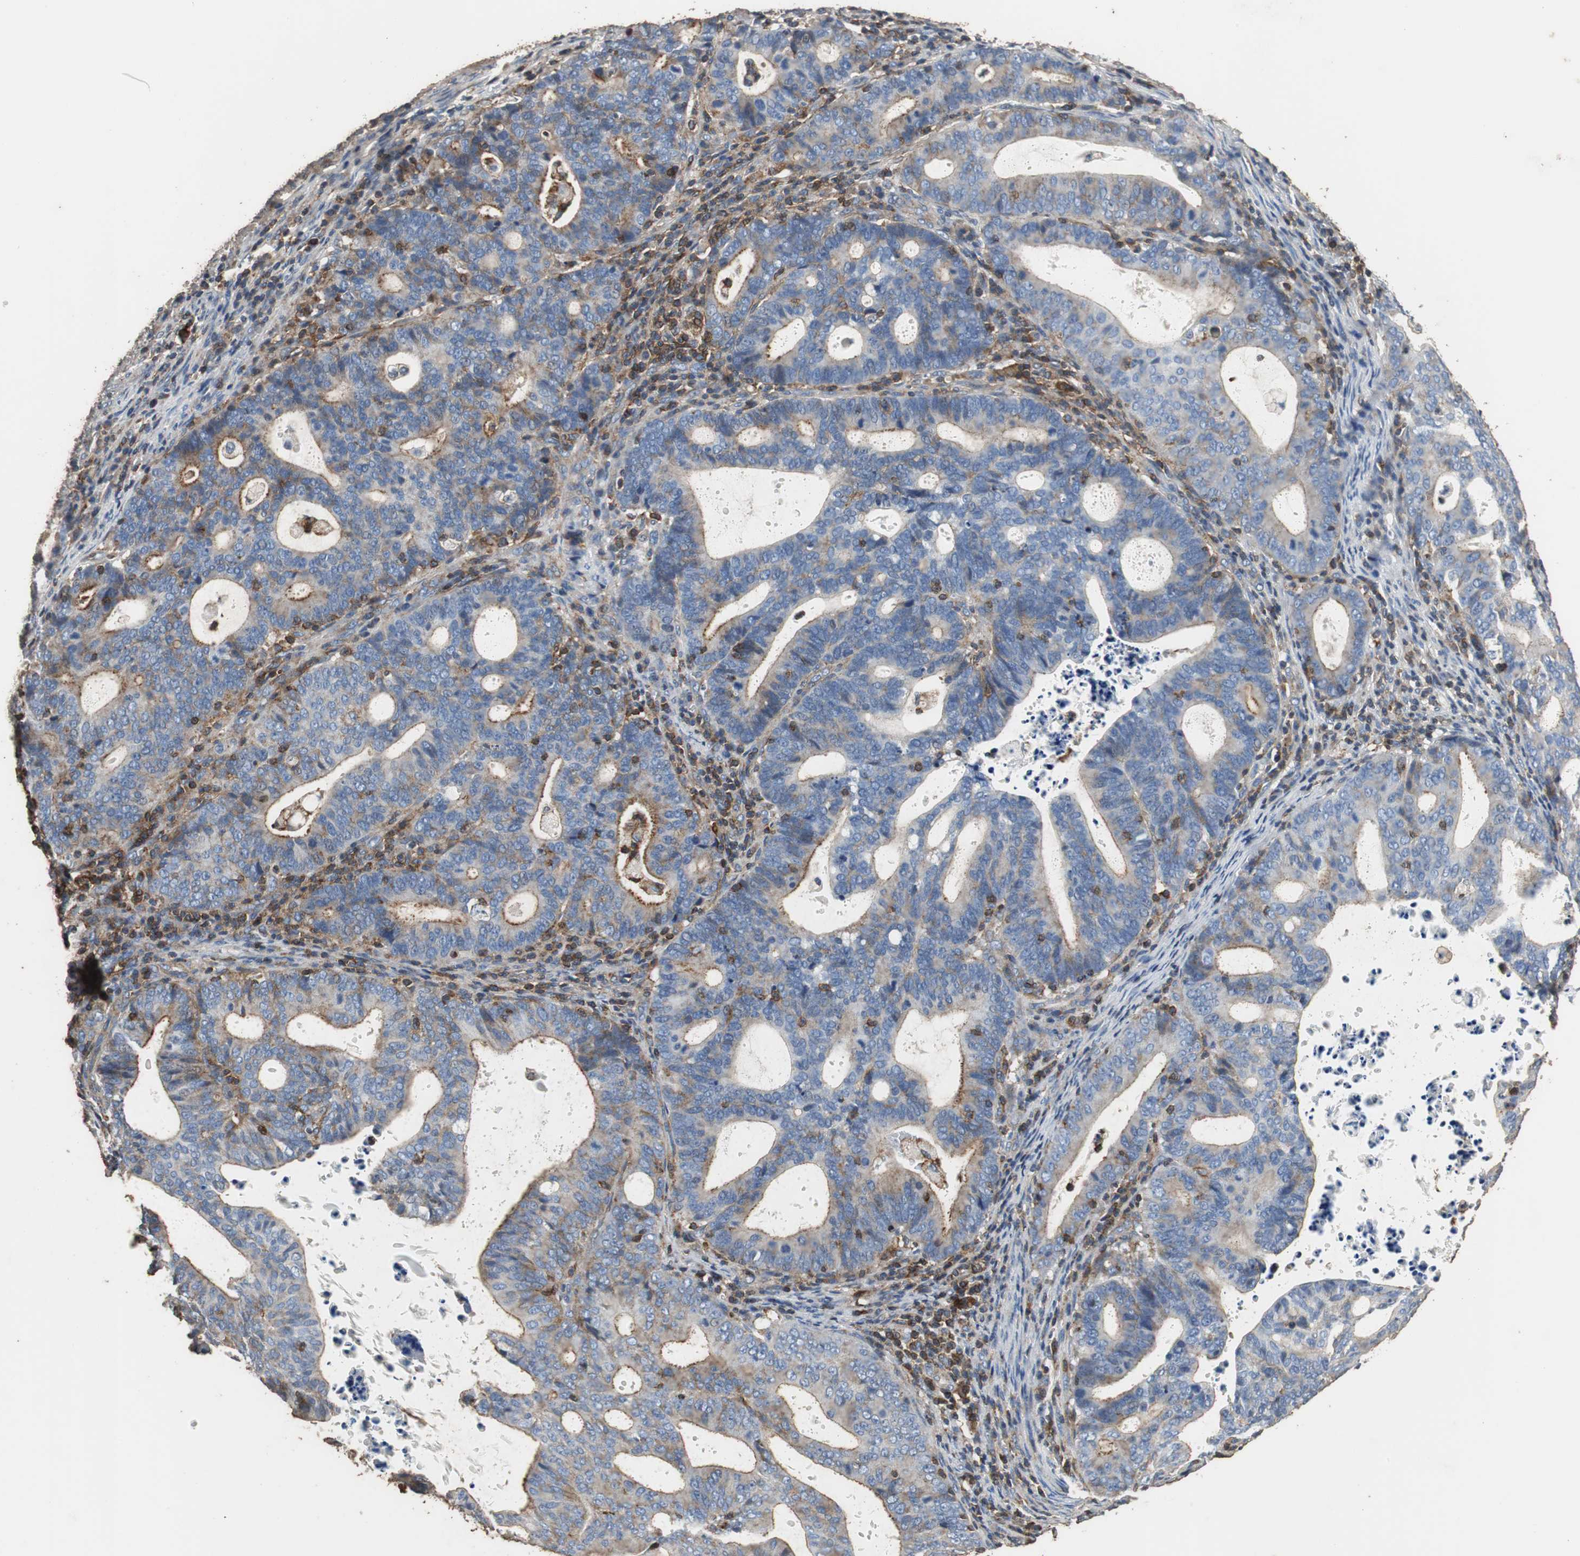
{"staining": {"intensity": "weak", "quantity": "25%-75%", "location": "cytoplasmic/membranous"}, "tissue": "endometrial cancer", "cell_type": "Tumor cells", "image_type": "cancer", "snomed": [{"axis": "morphology", "description": "Adenocarcinoma, NOS"}, {"axis": "topography", "description": "Uterus"}], "caption": "Adenocarcinoma (endometrial) stained with DAB immunohistochemistry (IHC) shows low levels of weak cytoplasmic/membranous positivity in about 25%-75% of tumor cells. Ihc stains the protein of interest in brown and the nuclei are stained blue.", "gene": "PRKRA", "patient": {"sex": "female", "age": 83}}